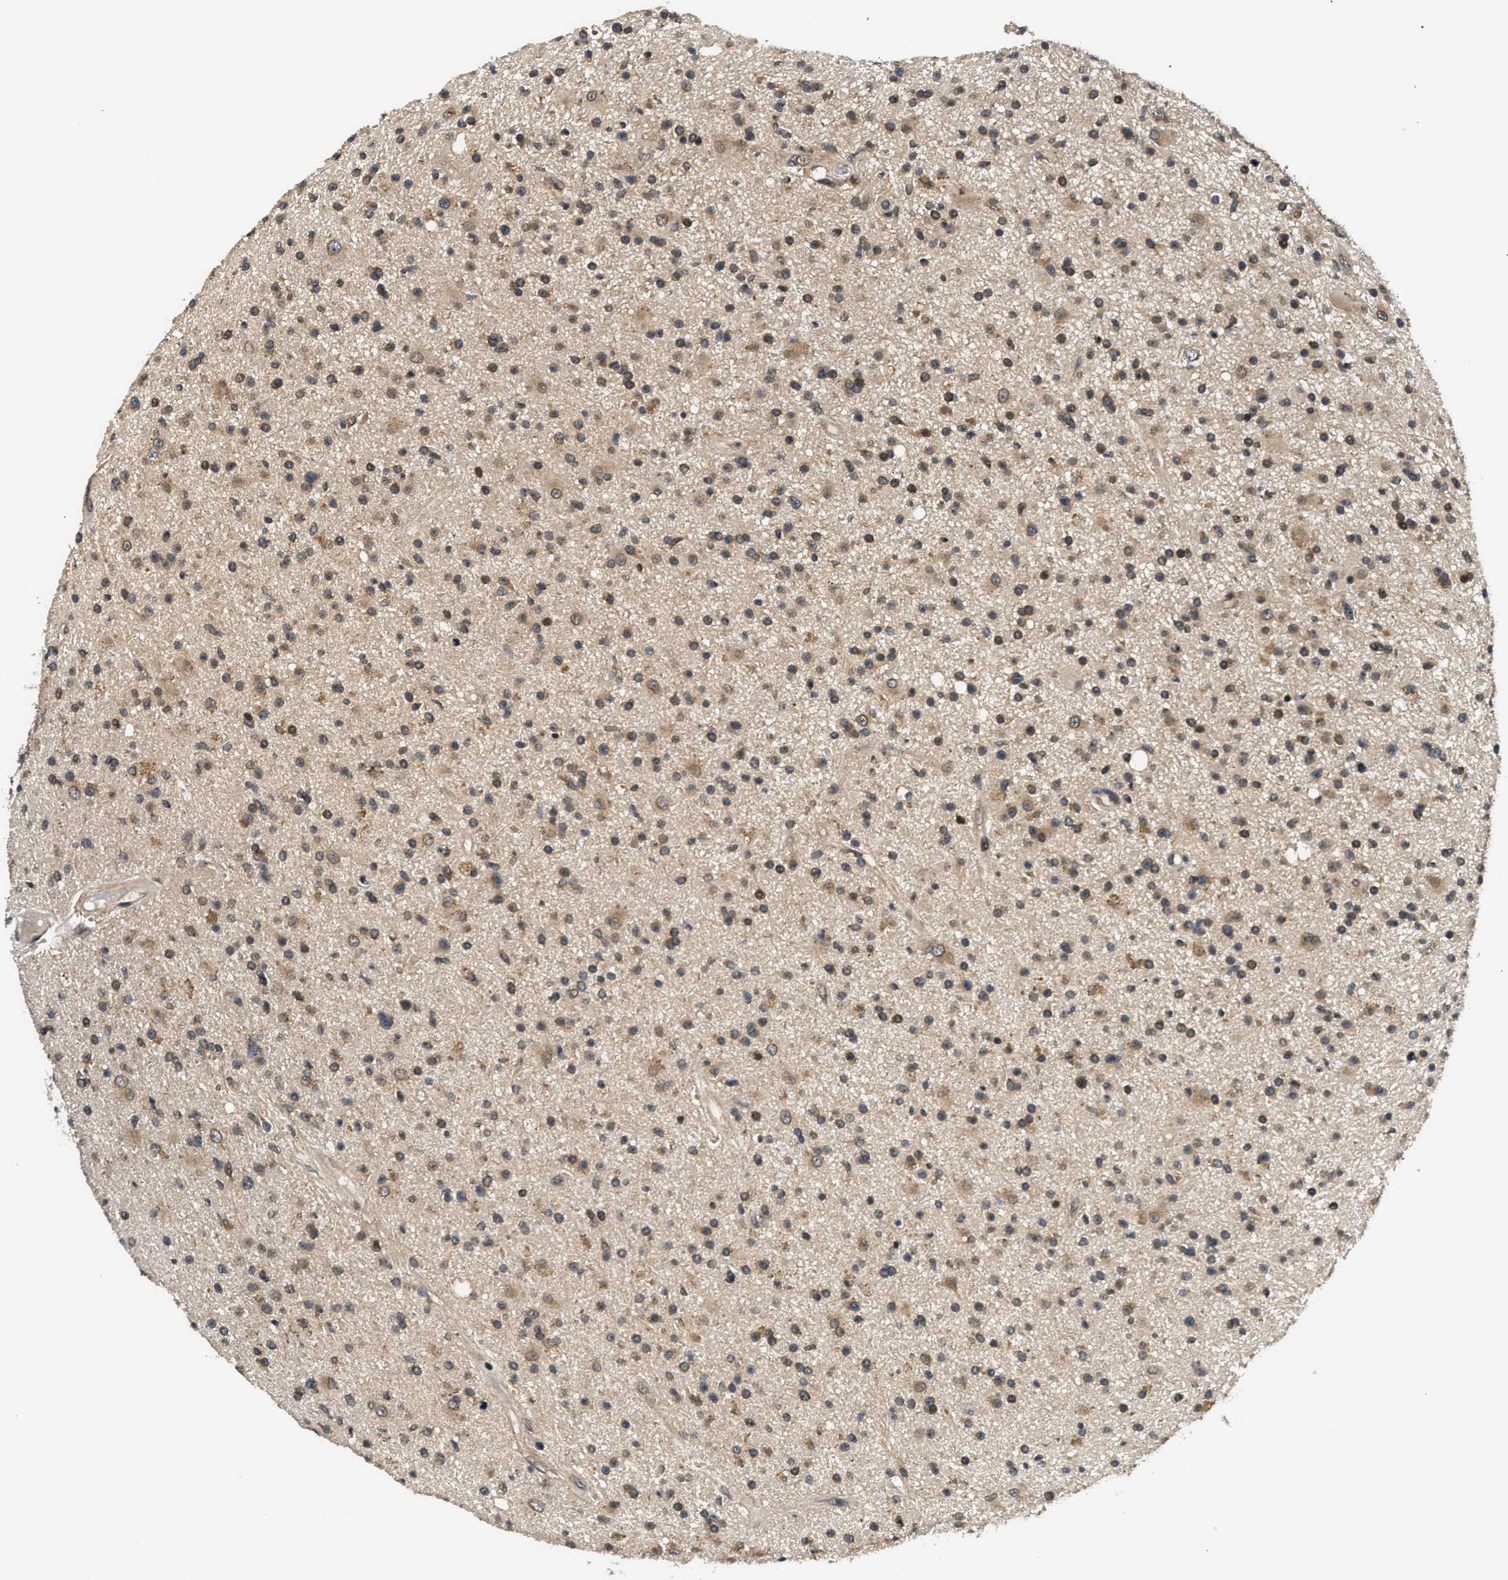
{"staining": {"intensity": "moderate", "quantity": ">75%", "location": "cytoplasmic/membranous"}, "tissue": "glioma", "cell_type": "Tumor cells", "image_type": "cancer", "snomed": [{"axis": "morphology", "description": "Glioma, malignant, High grade"}, {"axis": "topography", "description": "Brain"}], "caption": "Glioma stained for a protein demonstrates moderate cytoplasmic/membranous positivity in tumor cells.", "gene": "RAB29", "patient": {"sex": "male", "age": 33}}